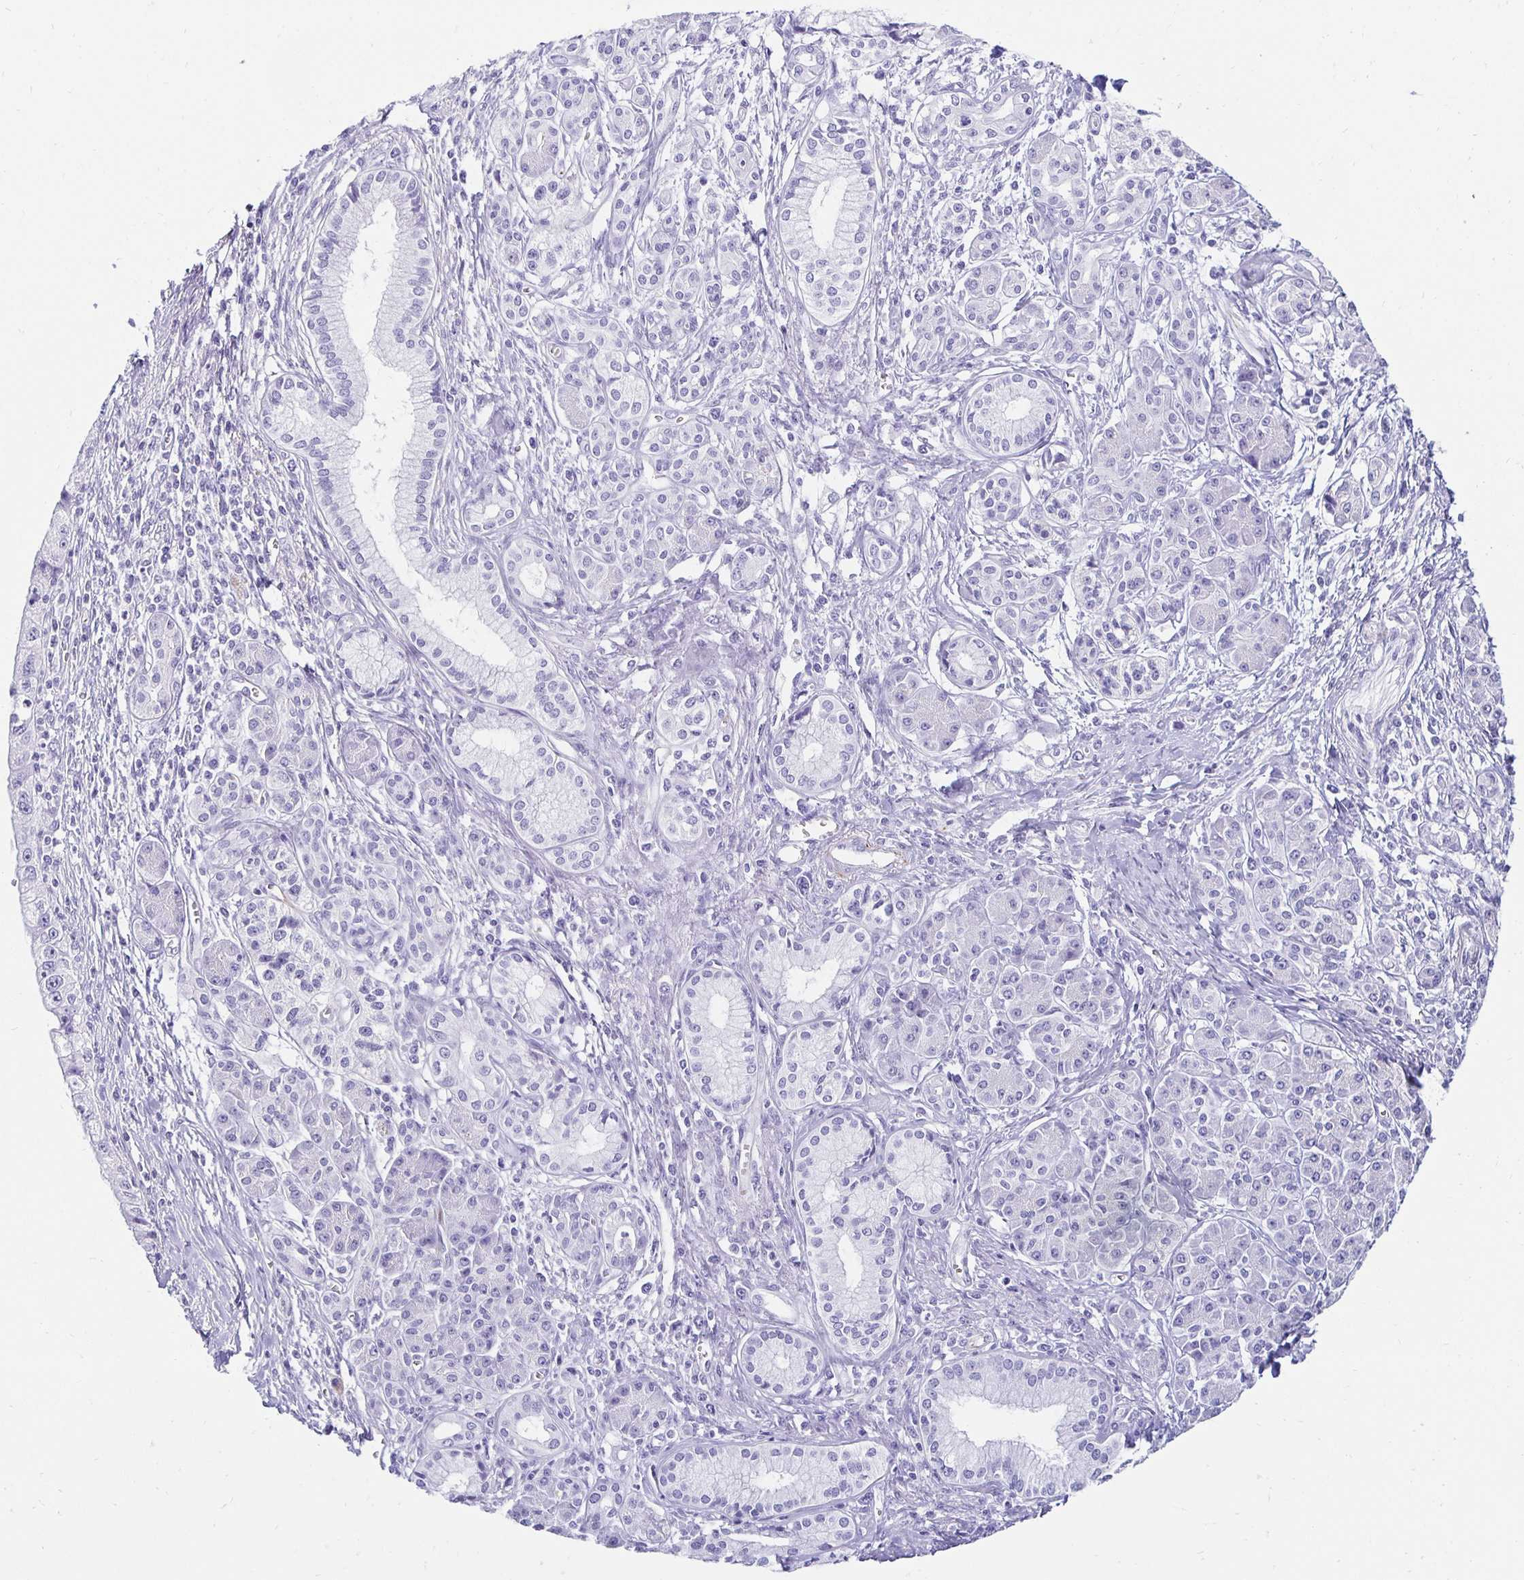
{"staining": {"intensity": "negative", "quantity": "none", "location": "none"}, "tissue": "pancreatic cancer", "cell_type": "Tumor cells", "image_type": "cancer", "snomed": [{"axis": "morphology", "description": "Adenocarcinoma, NOS"}, {"axis": "topography", "description": "Pancreas"}], "caption": "This is an immunohistochemistry (IHC) image of pancreatic cancer (adenocarcinoma). There is no expression in tumor cells.", "gene": "TMEM54", "patient": {"sex": "male", "age": 70}}